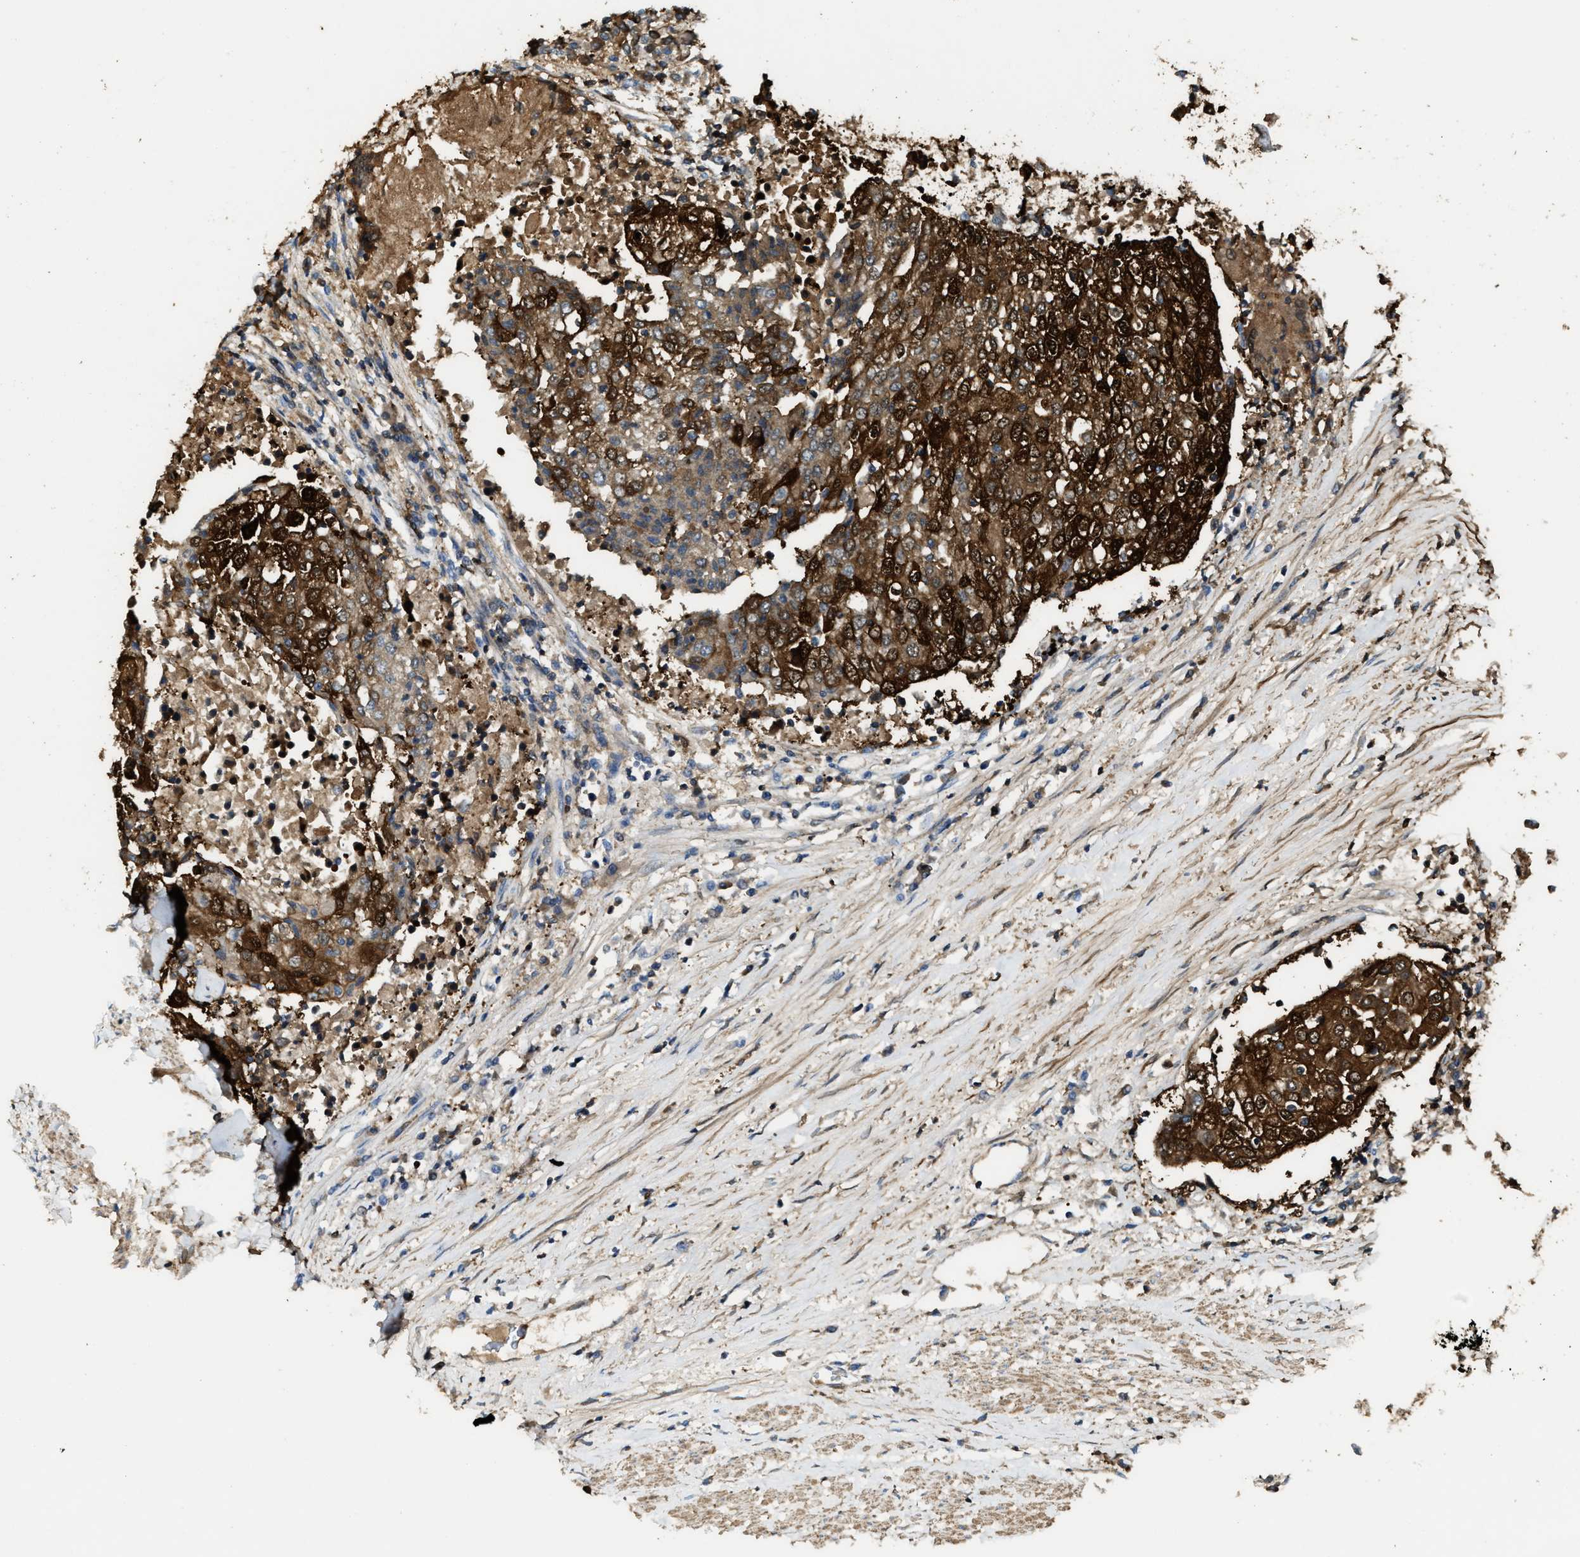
{"staining": {"intensity": "strong", "quantity": ">75%", "location": "cytoplasmic/membranous"}, "tissue": "urothelial cancer", "cell_type": "Tumor cells", "image_type": "cancer", "snomed": [{"axis": "morphology", "description": "Urothelial carcinoma, High grade"}, {"axis": "topography", "description": "Urinary bladder"}], "caption": "Immunohistochemical staining of human urothelial cancer exhibits high levels of strong cytoplasmic/membranous protein staining in approximately >75% of tumor cells. The protein is shown in brown color, while the nuclei are stained blue.", "gene": "SERPINB5", "patient": {"sex": "female", "age": 85}}